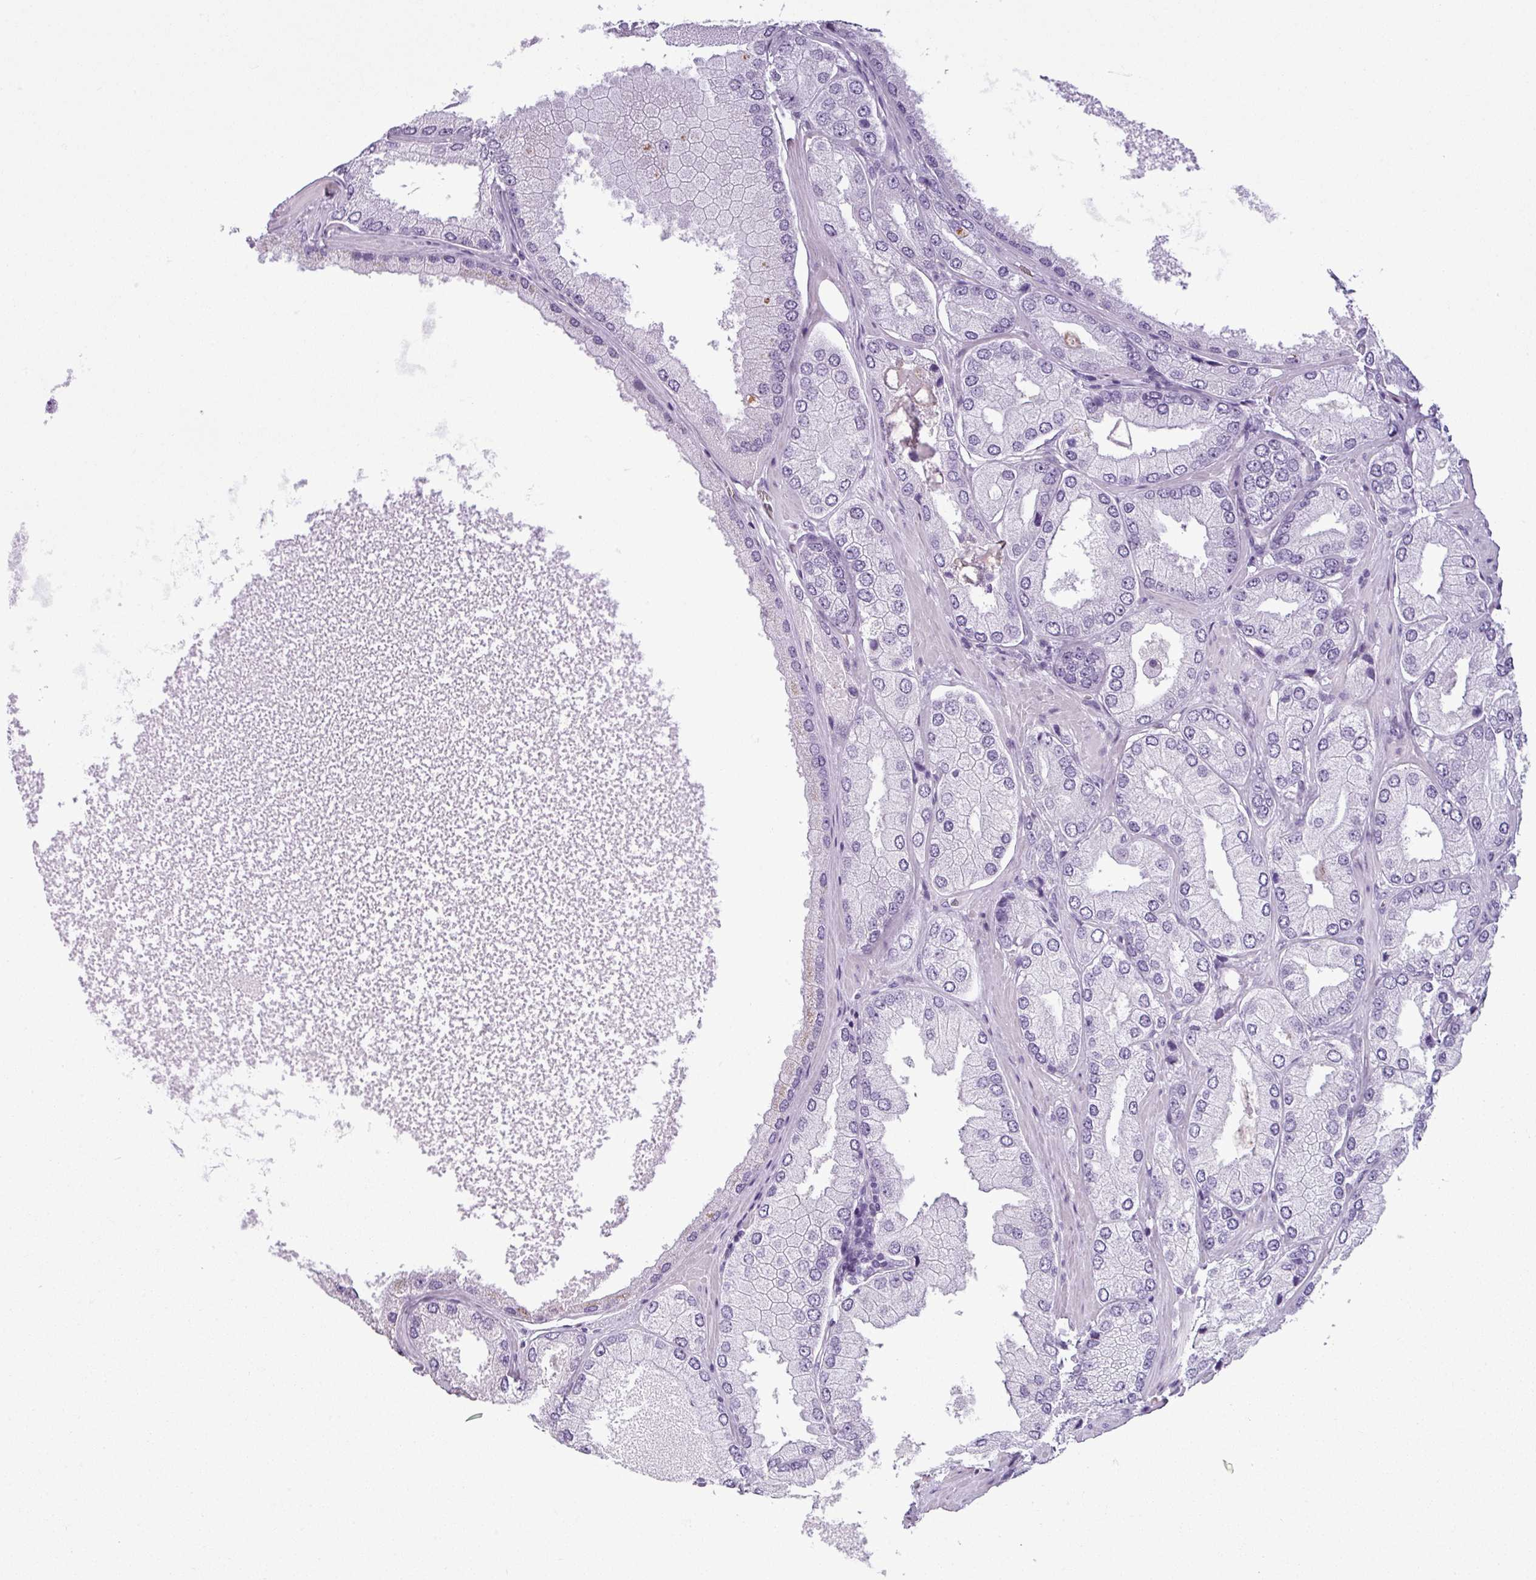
{"staining": {"intensity": "negative", "quantity": "none", "location": "none"}, "tissue": "prostate cancer", "cell_type": "Tumor cells", "image_type": "cancer", "snomed": [{"axis": "morphology", "description": "Adenocarcinoma, Low grade"}, {"axis": "topography", "description": "Prostate"}], "caption": "This image is of prostate low-grade adenocarcinoma stained with immunohistochemistry (IHC) to label a protein in brown with the nuclei are counter-stained blue. There is no expression in tumor cells.", "gene": "CDH16", "patient": {"sex": "male", "age": 42}}